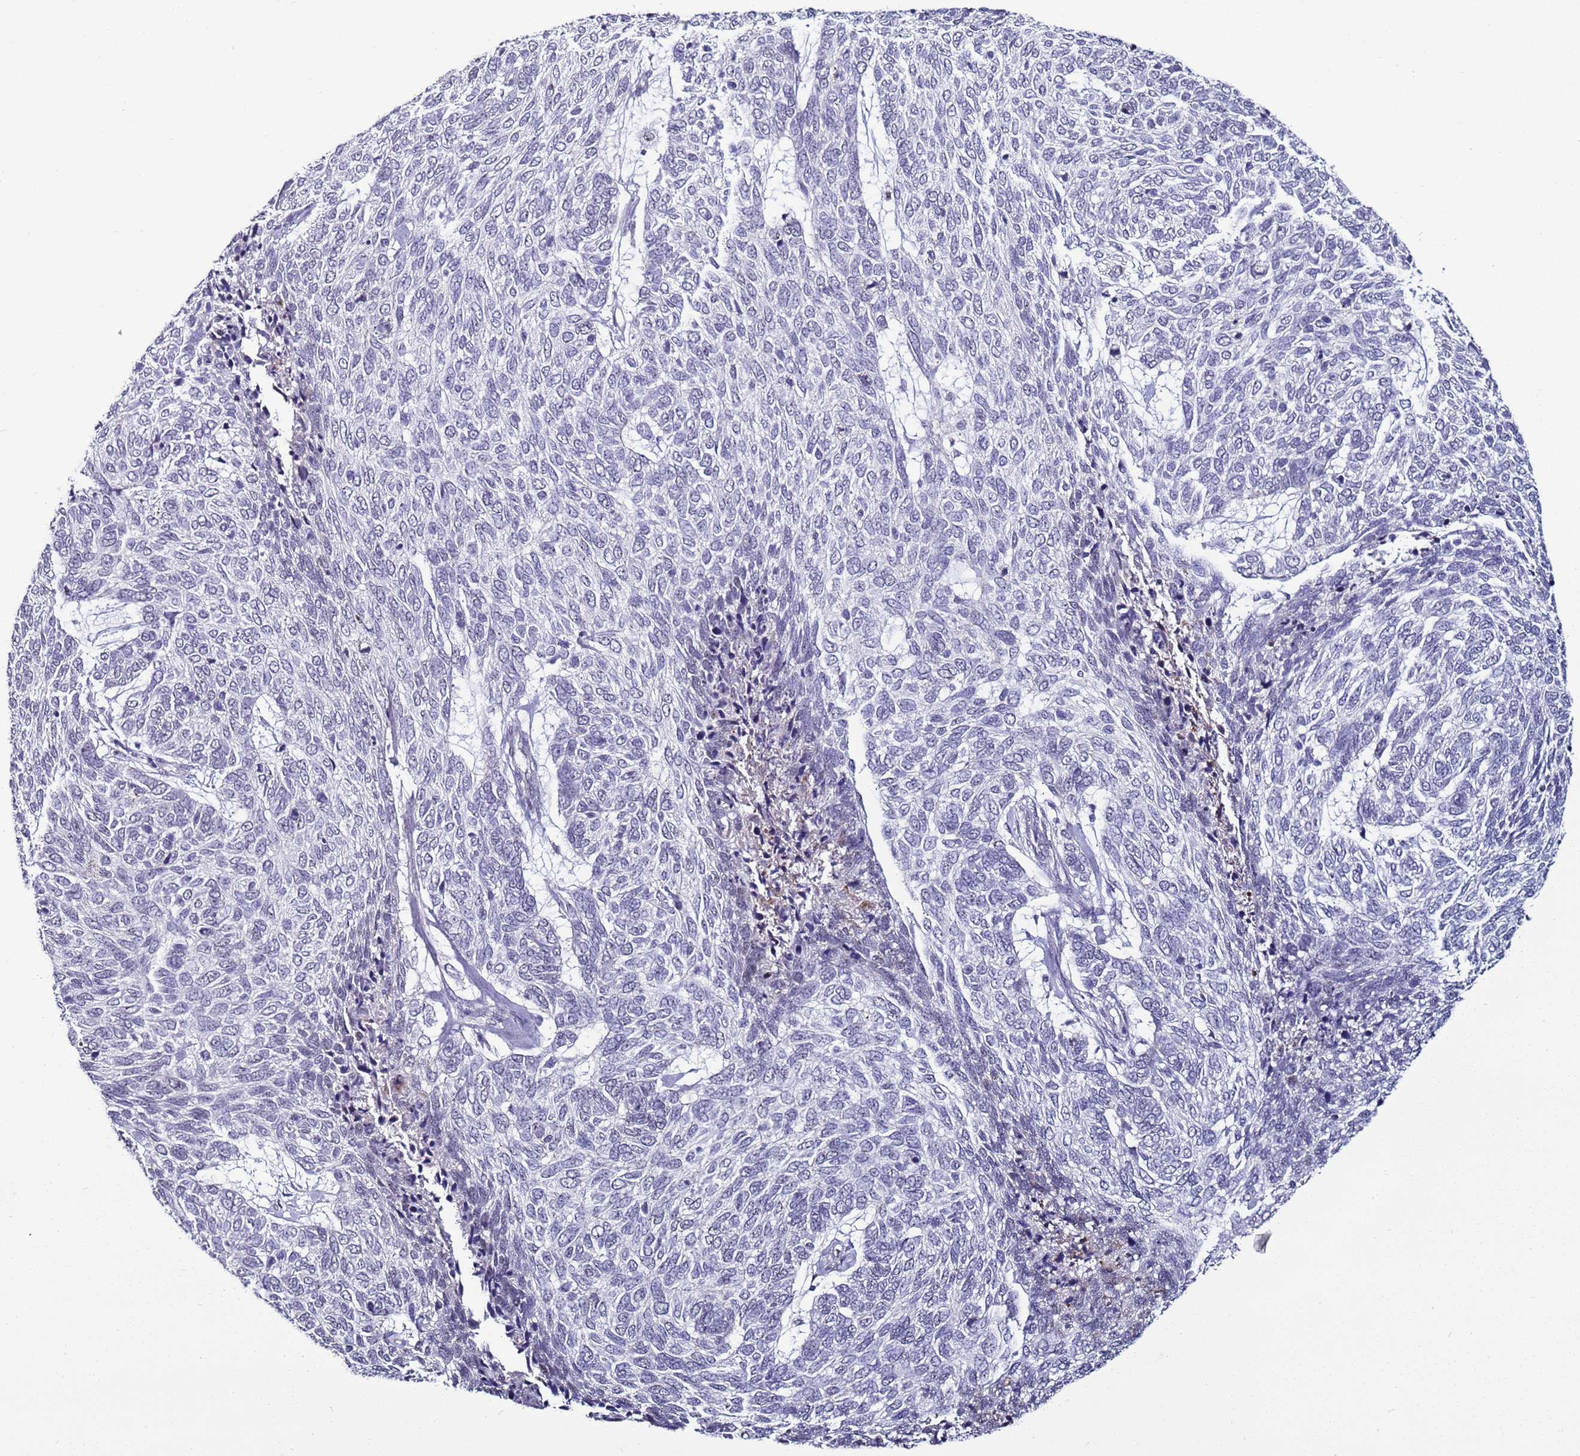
{"staining": {"intensity": "negative", "quantity": "none", "location": "none"}, "tissue": "skin cancer", "cell_type": "Tumor cells", "image_type": "cancer", "snomed": [{"axis": "morphology", "description": "Basal cell carcinoma"}, {"axis": "topography", "description": "Skin"}], "caption": "Immunohistochemistry micrograph of human skin cancer stained for a protein (brown), which shows no expression in tumor cells. The staining is performed using DAB (3,3'-diaminobenzidine) brown chromogen with nuclei counter-stained in using hematoxylin.", "gene": "PSMA7", "patient": {"sex": "female", "age": 65}}